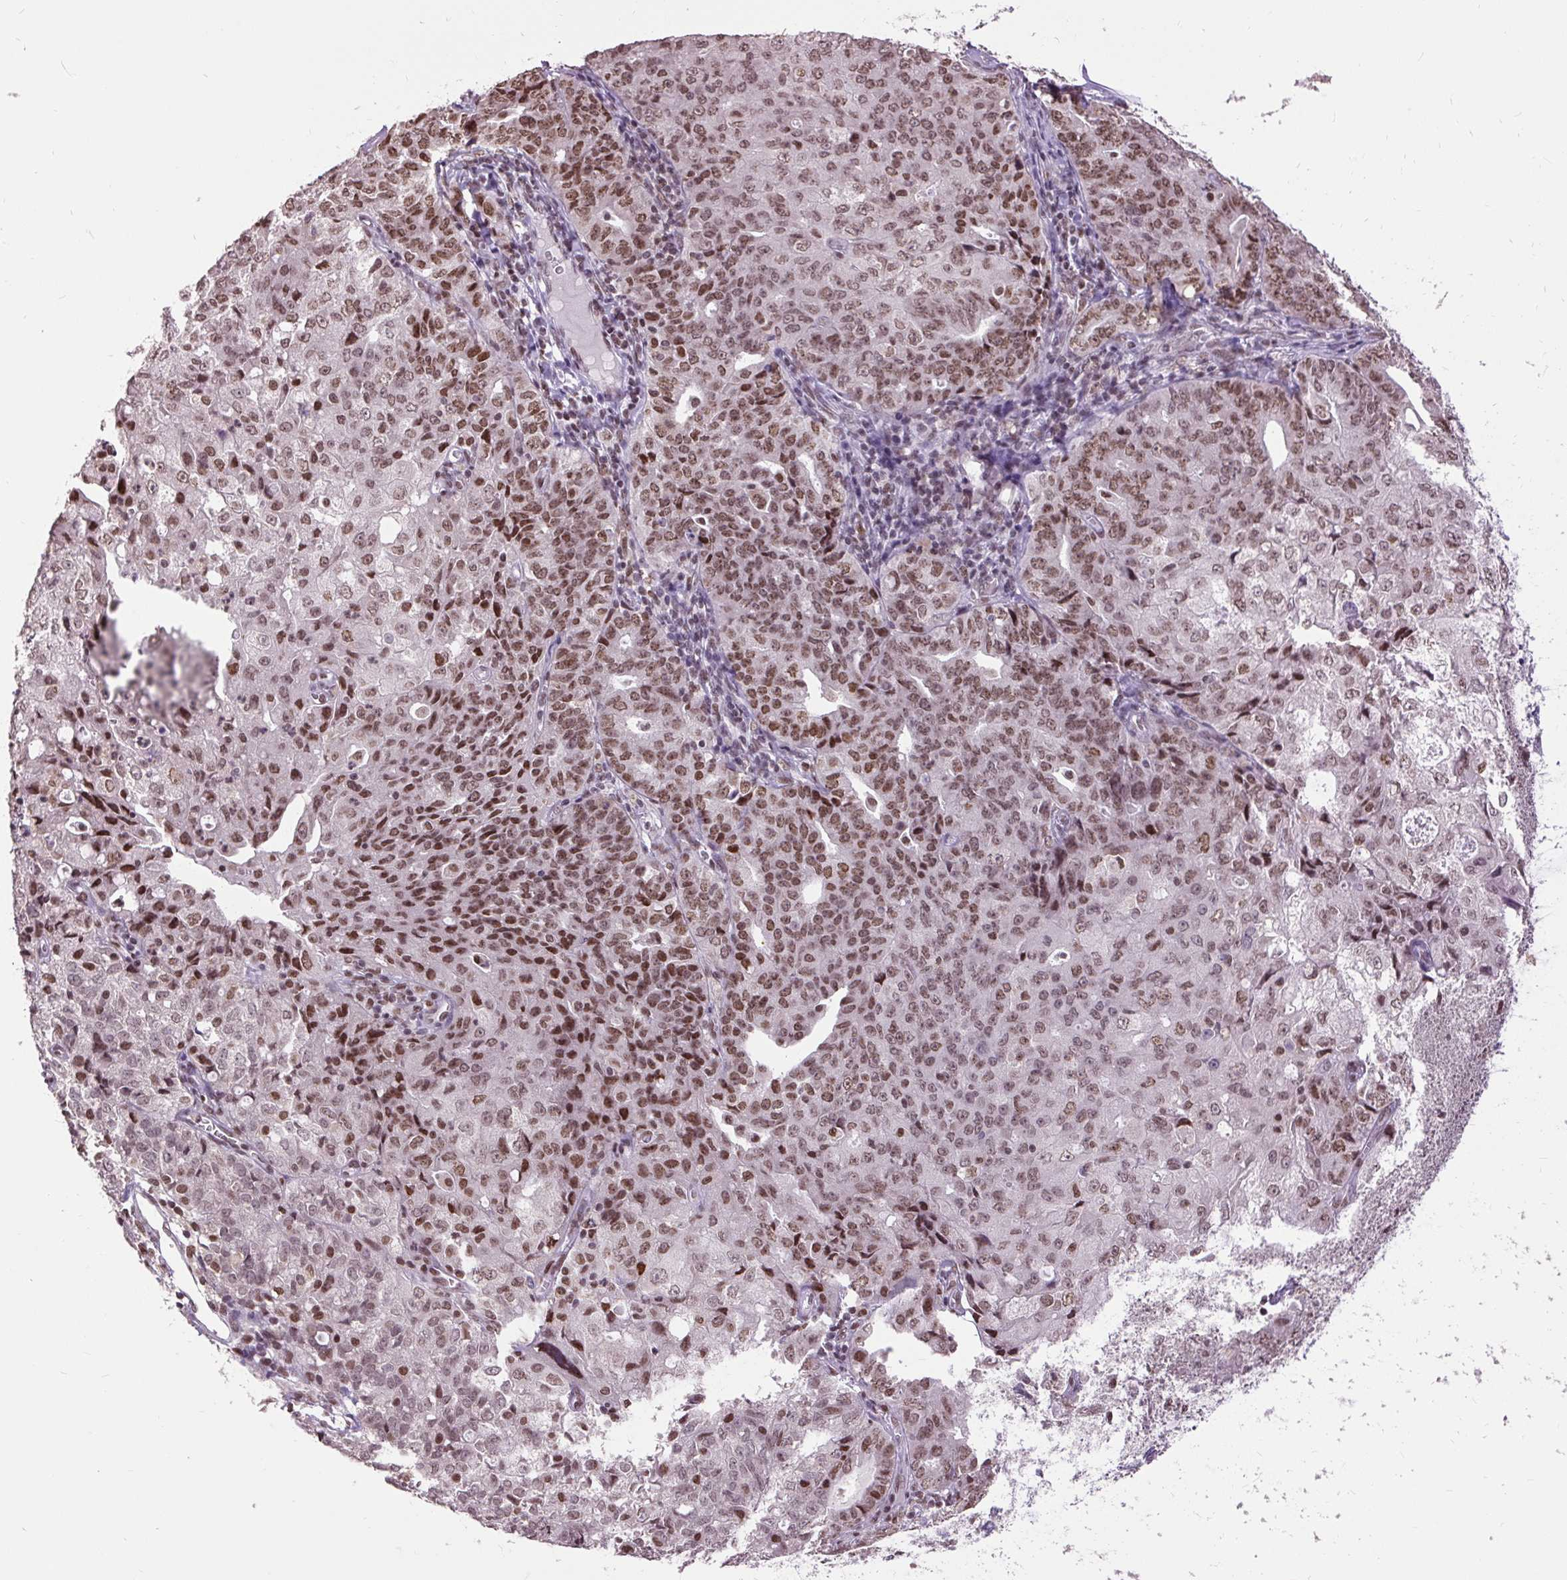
{"staining": {"intensity": "moderate", "quantity": ">75%", "location": "nuclear"}, "tissue": "endometrial cancer", "cell_type": "Tumor cells", "image_type": "cancer", "snomed": [{"axis": "morphology", "description": "Adenocarcinoma, NOS"}, {"axis": "topography", "description": "Endometrium"}], "caption": "DAB (3,3'-diaminobenzidine) immunohistochemical staining of human endometrial adenocarcinoma exhibits moderate nuclear protein positivity in approximately >75% of tumor cells.", "gene": "ZNF672", "patient": {"sex": "female", "age": 61}}